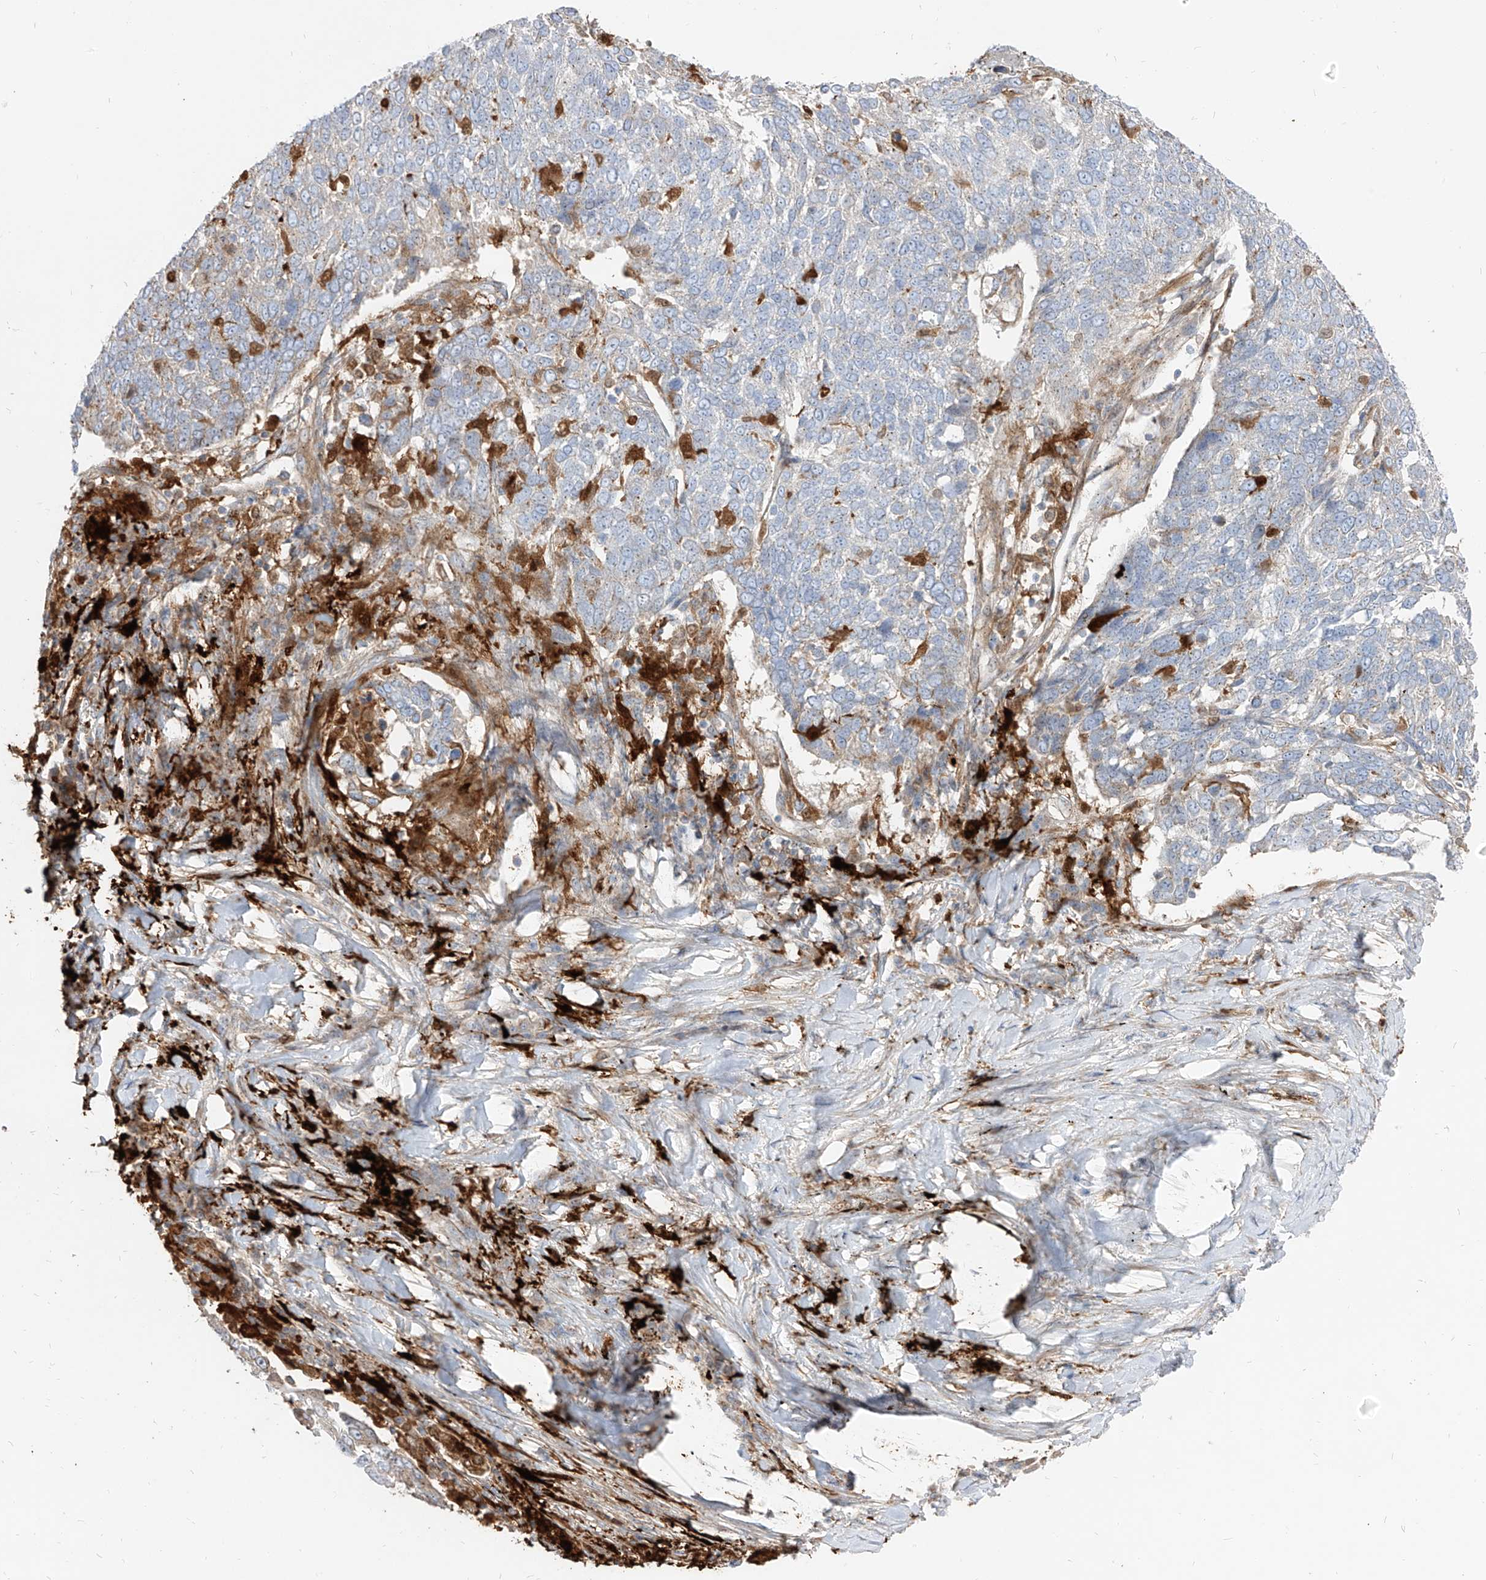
{"staining": {"intensity": "negative", "quantity": "none", "location": "none"}, "tissue": "lung cancer", "cell_type": "Tumor cells", "image_type": "cancer", "snomed": [{"axis": "morphology", "description": "Squamous cell carcinoma, NOS"}, {"axis": "topography", "description": "Lung"}], "caption": "Tumor cells are negative for brown protein staining in lung squamous cell carcinoma.", "gene": "KYNU", "patient": {"sex": "male", "age": 66}}